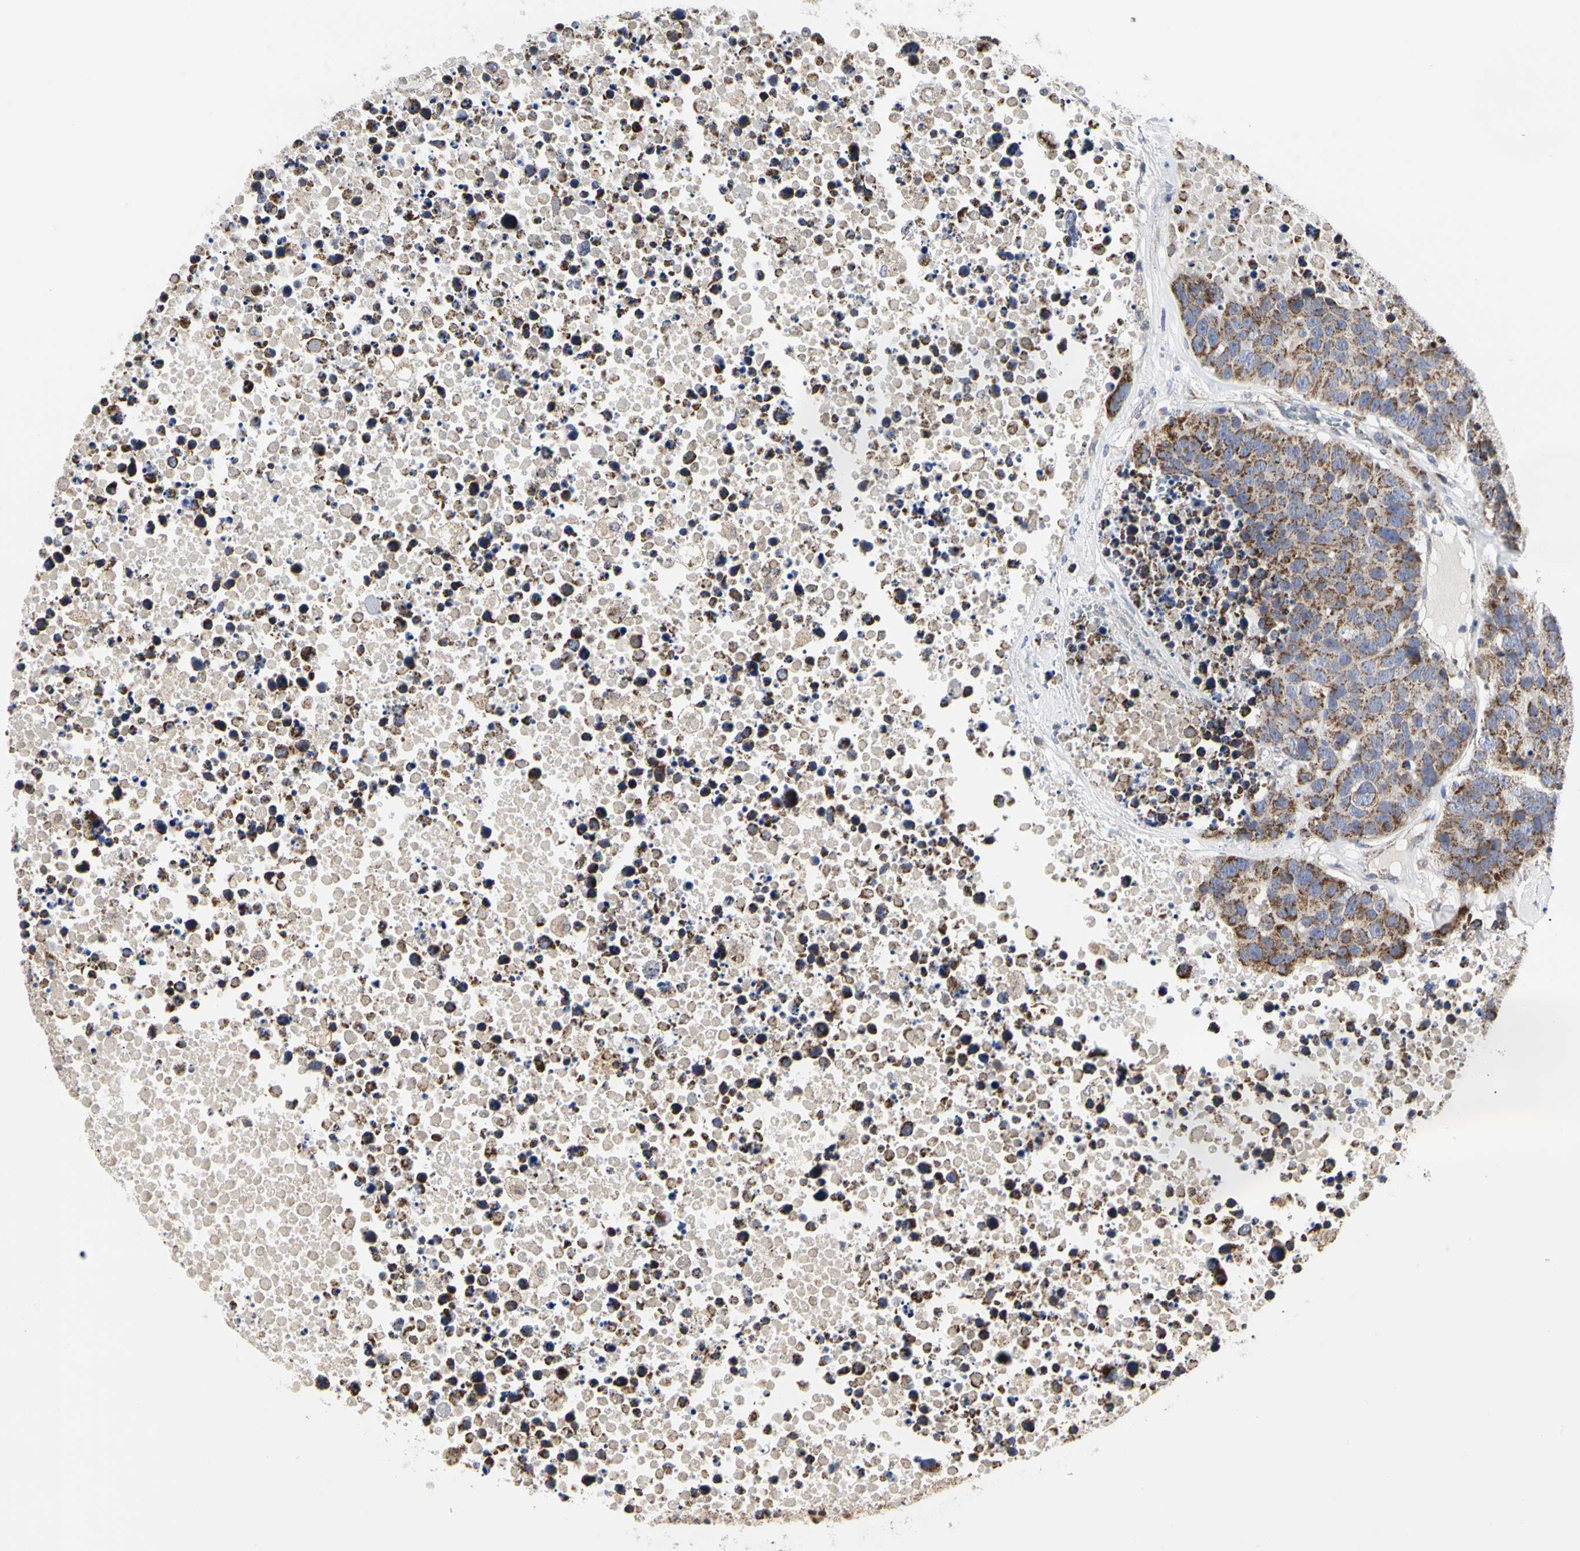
{"staining": {"intensity": "moderate", "quantity": ">75%", "location": "cytoplasmic/membranous"}, "tissue": "carcinoid", "cell_type": "Tumor cells", "image_type": "cancer", "snomed": [{"axis": "morphology", "description": "Carcinoid, malignant, NOS"}, {"axis": "topography", "description": "Lung"}], "caption": "Immunohistochemical staining of carcinoid displays medium levels of moderate cytoplasmic/membranous expression in approximately >75% of tumor cells. (DAB (3,3'-diaminobenzidine) = brown stain, brightfield microscopy at high magnification).", "gene": "TSKU", "patient": {"sex": "male", "age": 60}}